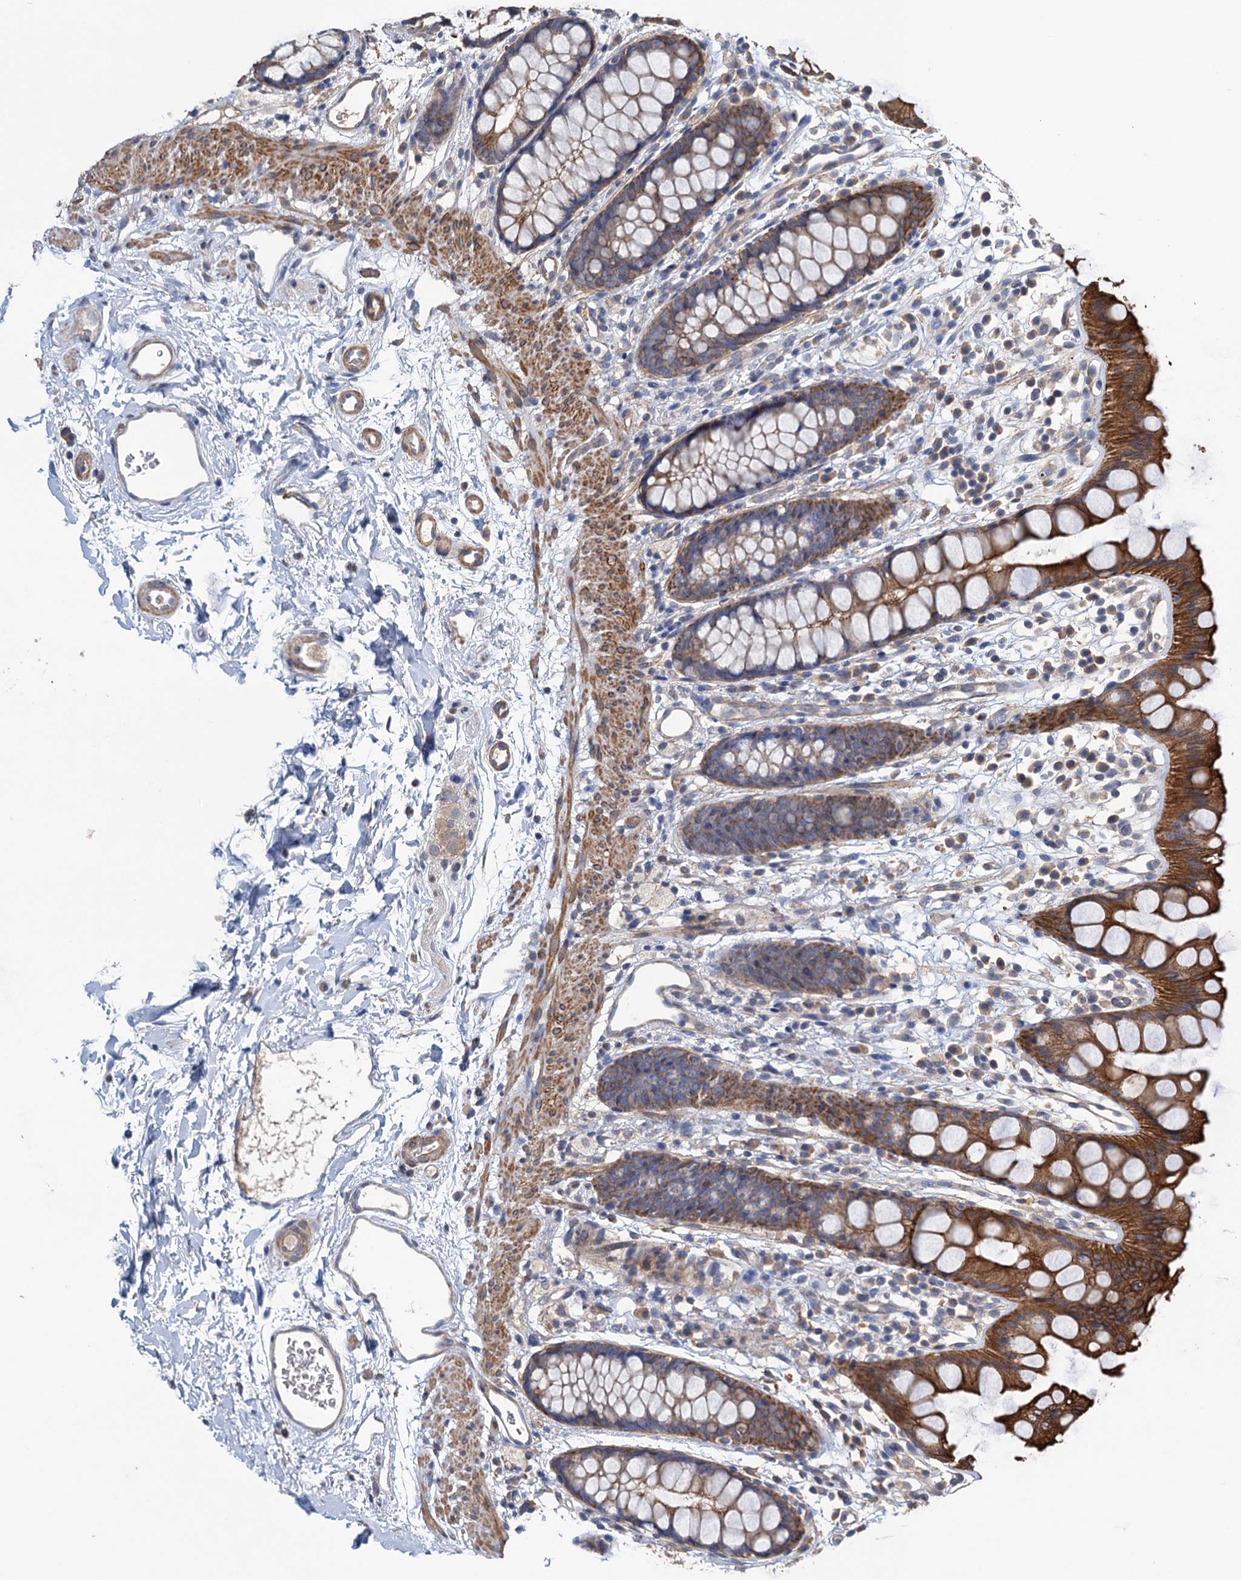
{"staining": {"intensity": "moderate", "quantity": "25%-75%", "location": "cytoplasmic/membranous"}, "tissue": "rectum", "cell_type": "Glandular cells", "image_type": "normal", "snomed": [{"axis": "morphology", "description": "Normal tissue, NOS"}, {"axis": "topography", "description": "Rectum"}], "caption": "Benign rectum exhibits moderate cytoplasmic/membranous staining in about 25%-75% of glandular cells, visualized by immunohistochemistry. (DAB (3,3'-diaminobenzidine) IHC with brightfield microscopy, high magnification).", "gene": "SMCO3", "patient": {"sex": "female", "age": 65}}